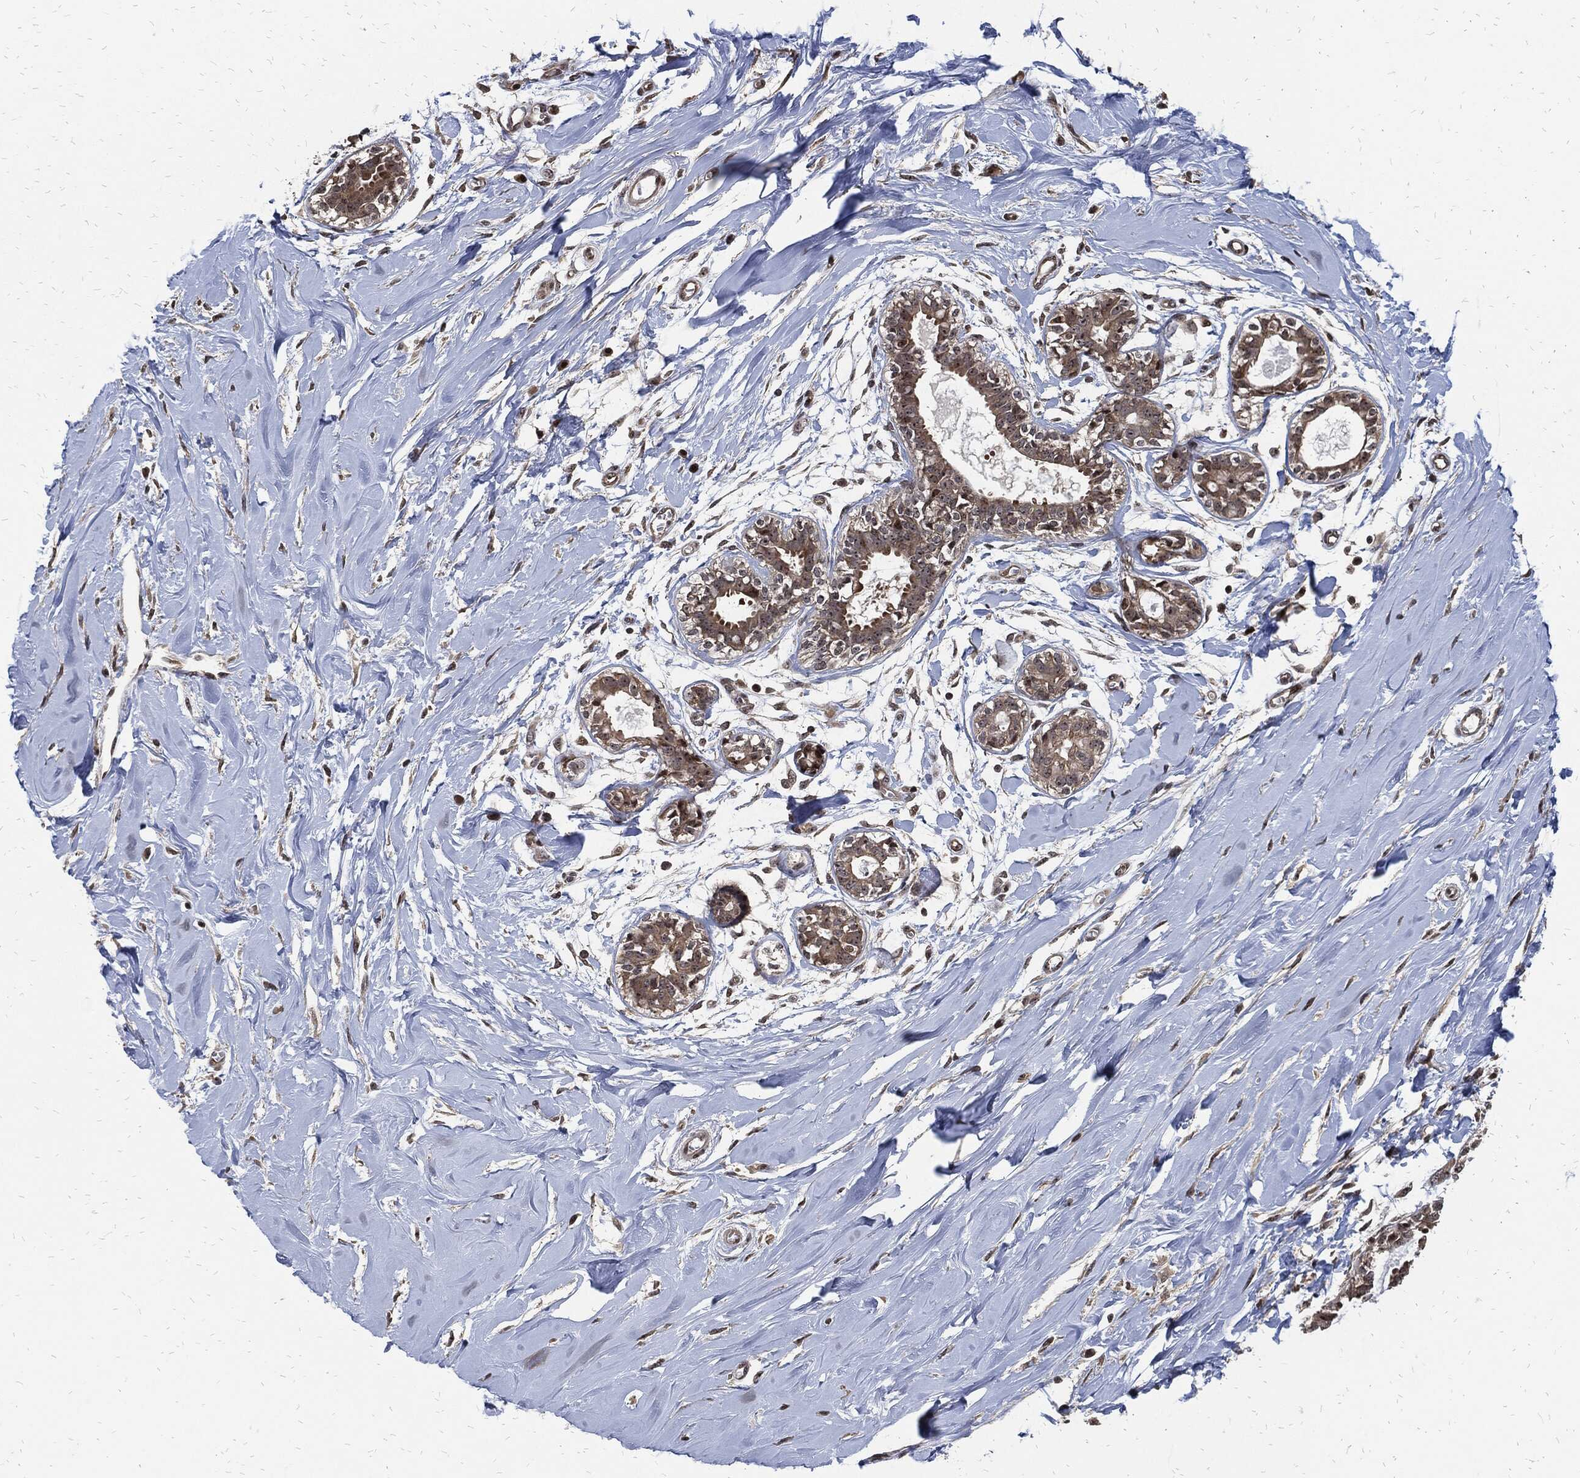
{"staining": {"intensity": "negative", "quantity": "none", "location": "none"}, "tissue": "soft tissue", "cell_type": "Fibroblasts", "image_type": "normal", "snomed": [{"axis": "morphology", "description": "Normal tissue, NOS"}, {"axis": "topography", "description": "Breast"}], "caption": "There is no significant positivity in fibroblasts of soft tissue. The staining was performed using DAB (3,3'-diaminobenzidine) to visualize the protein expression in brown, while the nuclei were stained in blue with hematoxylin (Magnification: 20x).", "gene": "ZNF775", "patient": {"sex": "female", "age": 49}}